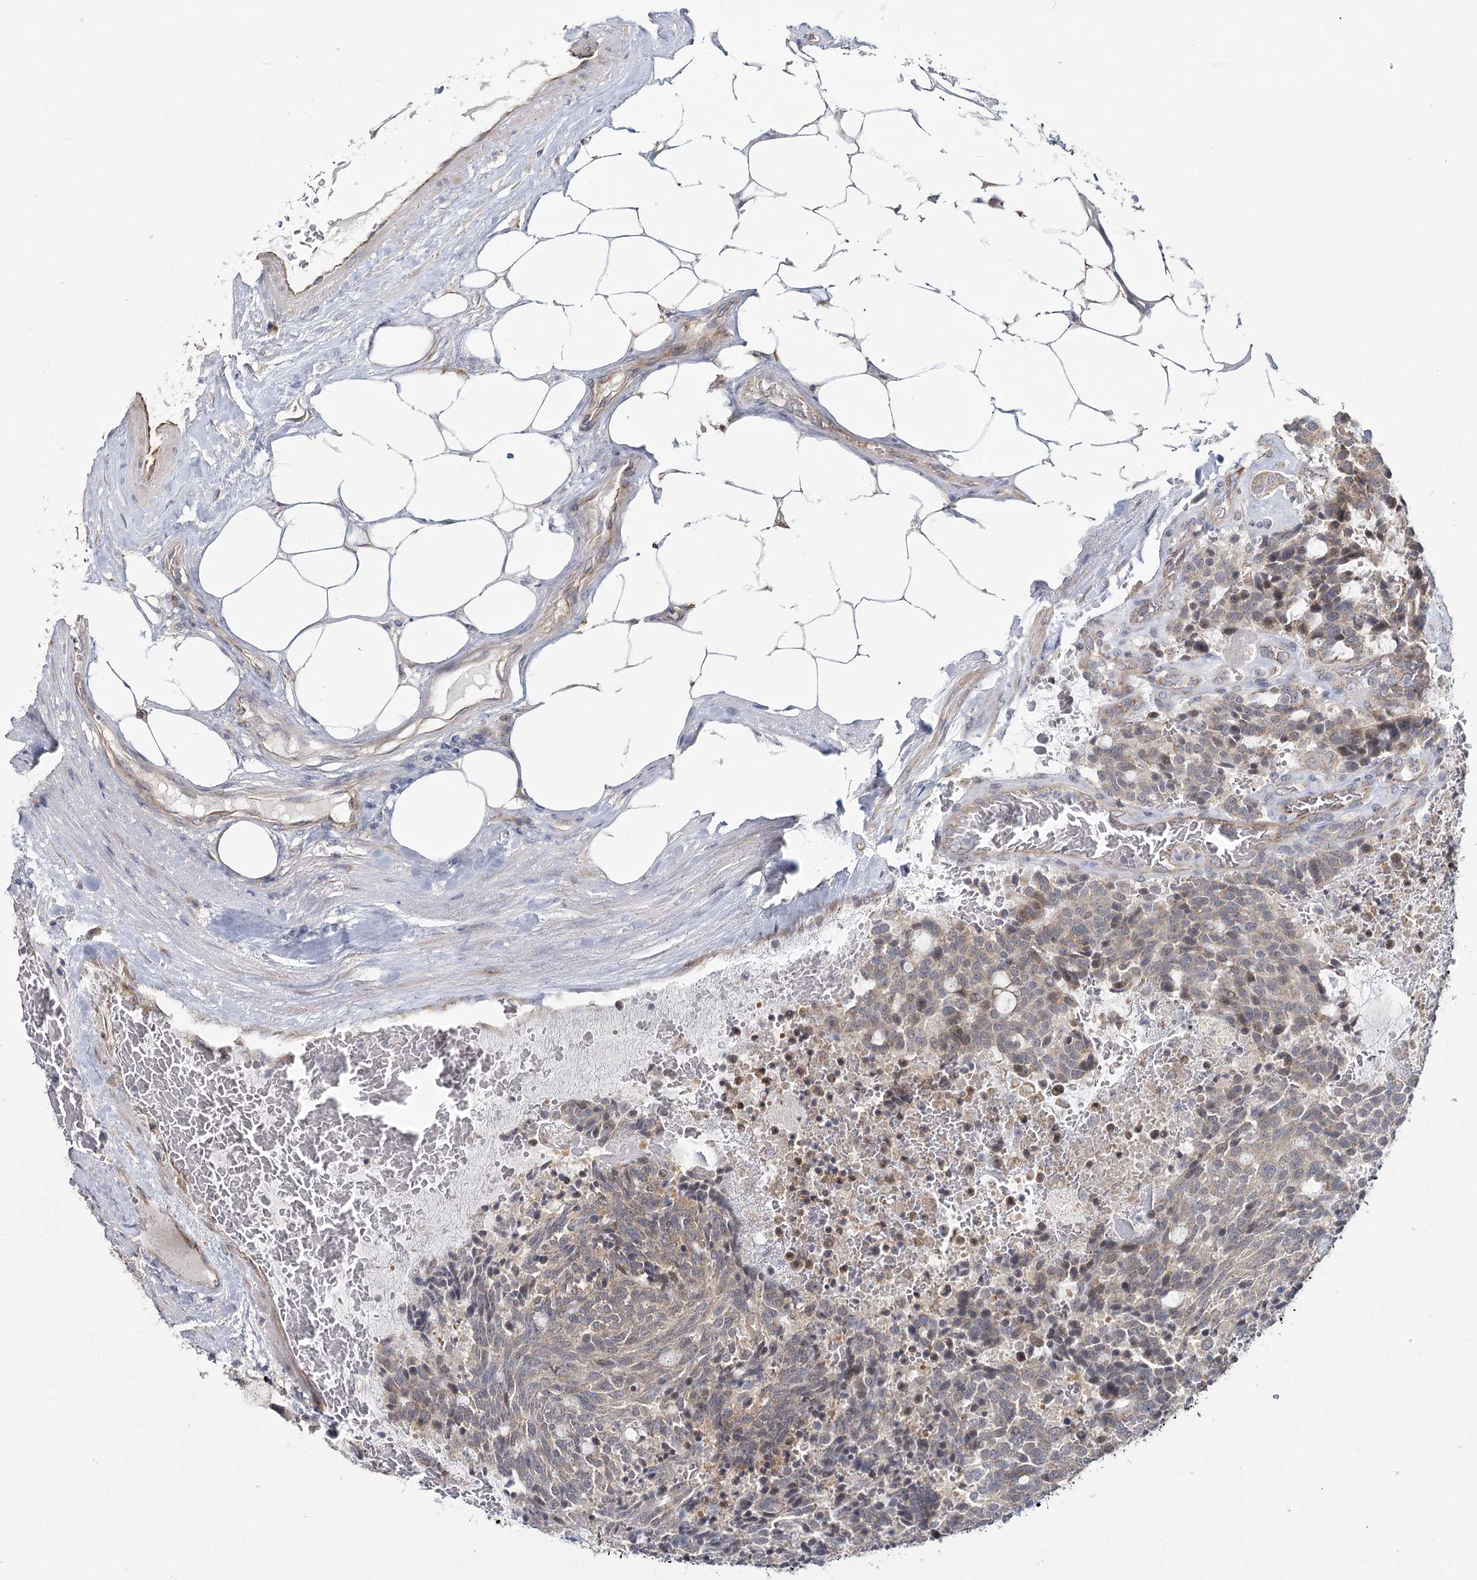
{"staining": {"intensity": "weak", "quantity": "25%-75%", "location": "cytoplasmic/membranous"}, "tissue": "carcinoid", "cell_type": "Tumor cells", "image_type": "cancer", "snomed": [{"axis": "morphology", "description": "Carcinoid, malignant, NOS"}, {"axis": "topography", "description": "Pancreas"}], "caption": "This histopathology image demonstrates carcinoid (malignant) stained with immunohistochemistry (IHC) to label a protein in brown. The cytoplasmic/membranous of tumor cells show weak positivity for the protein. Nuclei are counter-stained blue.", "gene": "TBC1D9B", "patient": {"sex": "female", "age": 54}}